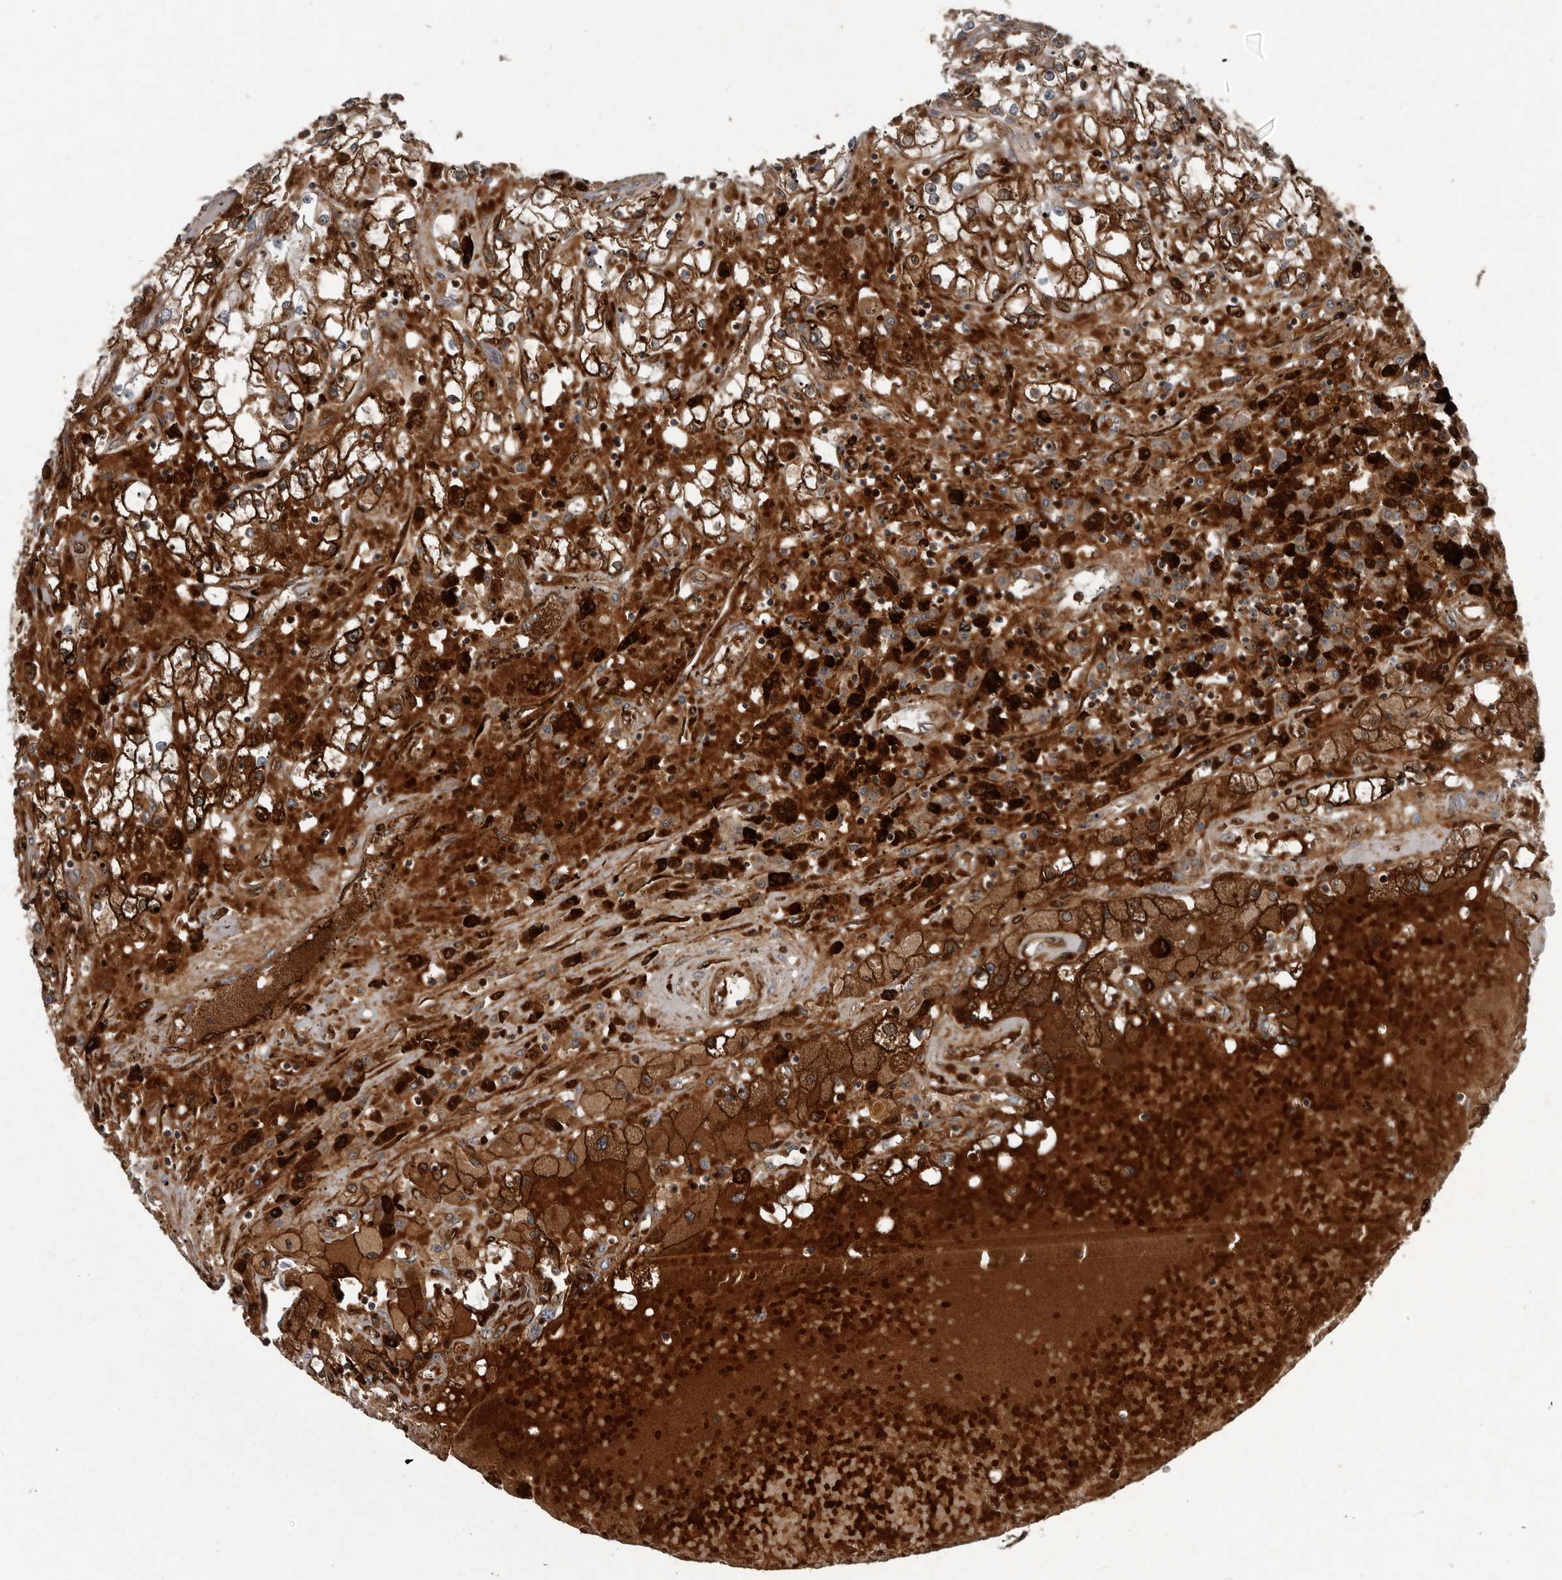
{"staining": {"intensity": "strong", "quantity": ">75%", "location": "cytoplasmic/membranous"}, "tissue": "renal cancer", "cell_type": "Tumor cells", "image_type": "cancer", "snomed": [{"axis": "morphology", "description": "Adenocarcinoma, NOS"}, {"axis": "topography", "description": "Kidney"}], "caption": "Protein staining of adenocarcinoma (renal) tissue exhibits strong cytoplasmic/membranous positivity in approximately >75% of tumor cells.", "gene": "FBXO31", "patient": {"sex": "male", "age": 56}}